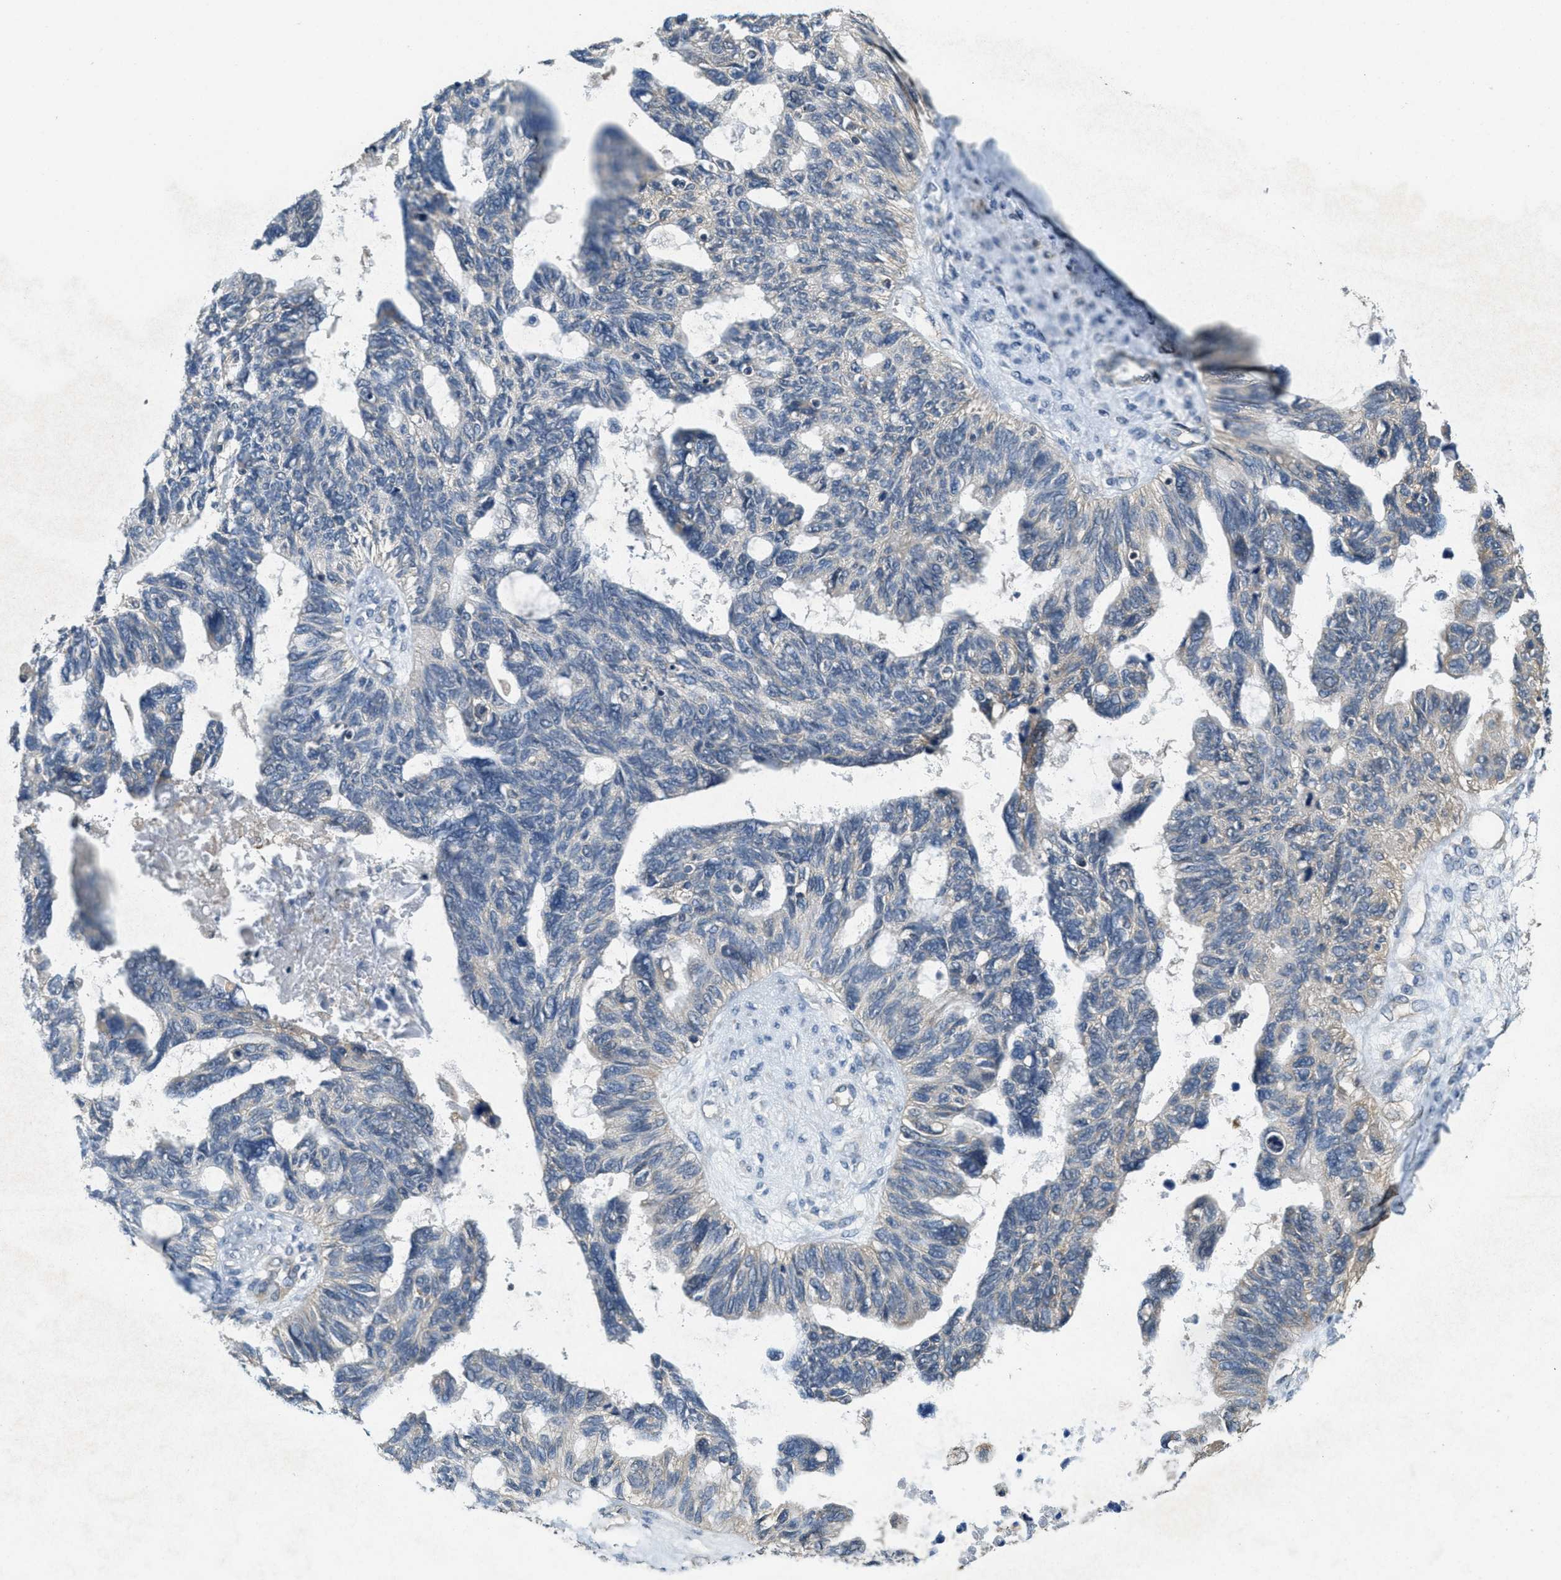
{"staining": {"intensity": "weak", "quantity": "<25%", "location": "cytoplasmic/membranous"}, "tissue": "ovarian cancer", "cell_type": "Tumor cells", "image_type": "cancer", "snomed": [{"axis": "morphology", "description": "Cystadenocarcinoma, serous, NOS"}, {"axis": "topography", "description": "Ovary"}], "caption": "Ovarian cancer (serous cystadenocarcinoma) stained for a protein using IHC demonstrates no expression tumor cells.", "gene": "THBS2", "patient": {"sex": "female", "age": 79}}